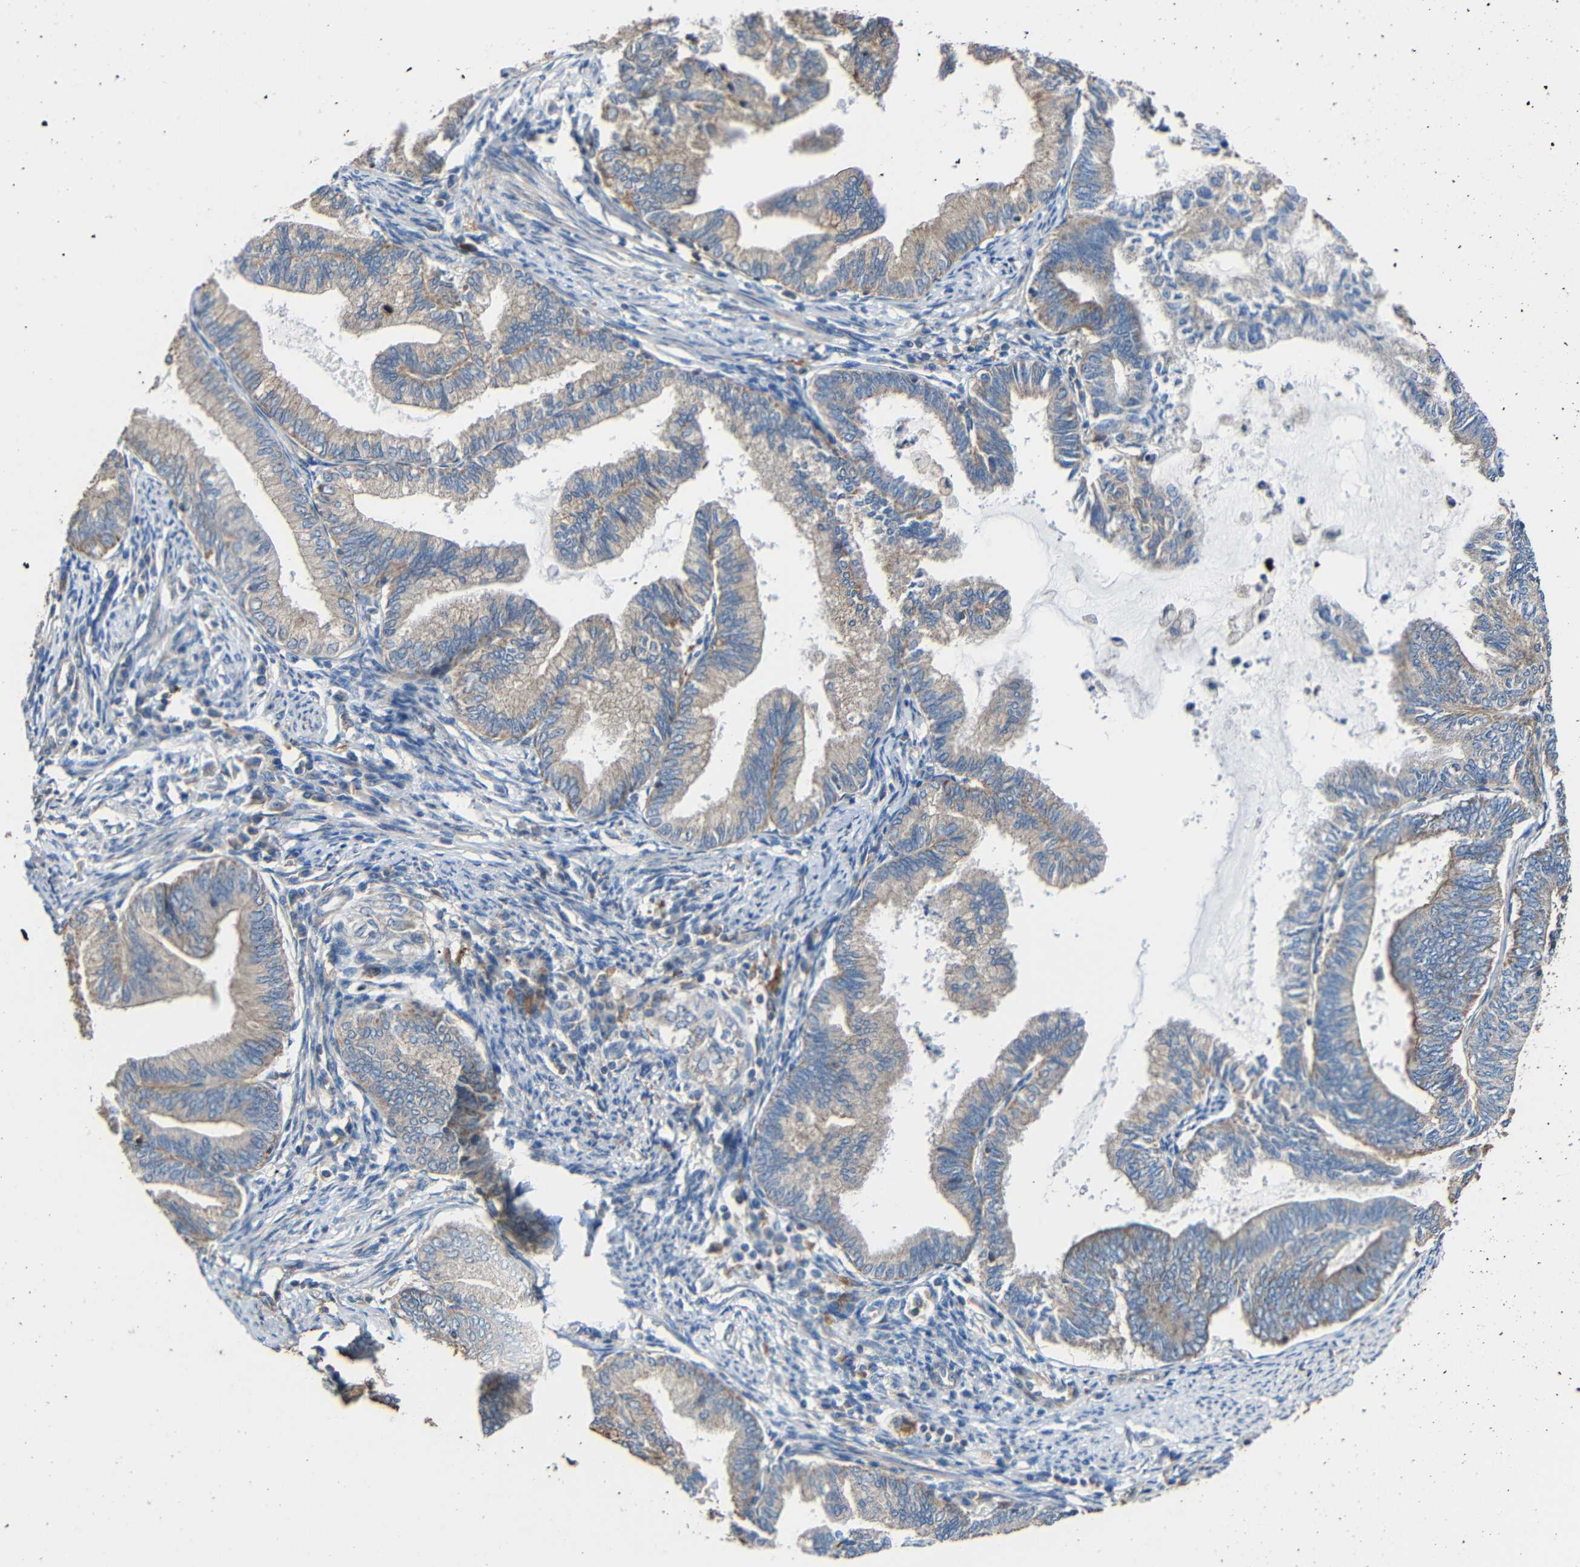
{"staining": {"intensity": "weak", "quantity": "<25%", "location": "cytoplasmic/membranous"}, "tissue": "endometrial cancer", "cell_type": "Tumor cells", "image_type": "cancer", "snomed": [{"axis": "morphology", "description": "Adenocarcinoma, NOS"}, {"axis": "topography", "description": "Endometrium"}], "caption": "The immunohistochemistry (IHC) micrograph has no significant expression in tumor cells of endometrial cancer tissue.", "gene": "RHOT2", "patient": {"sex": "female", "age": 86}}